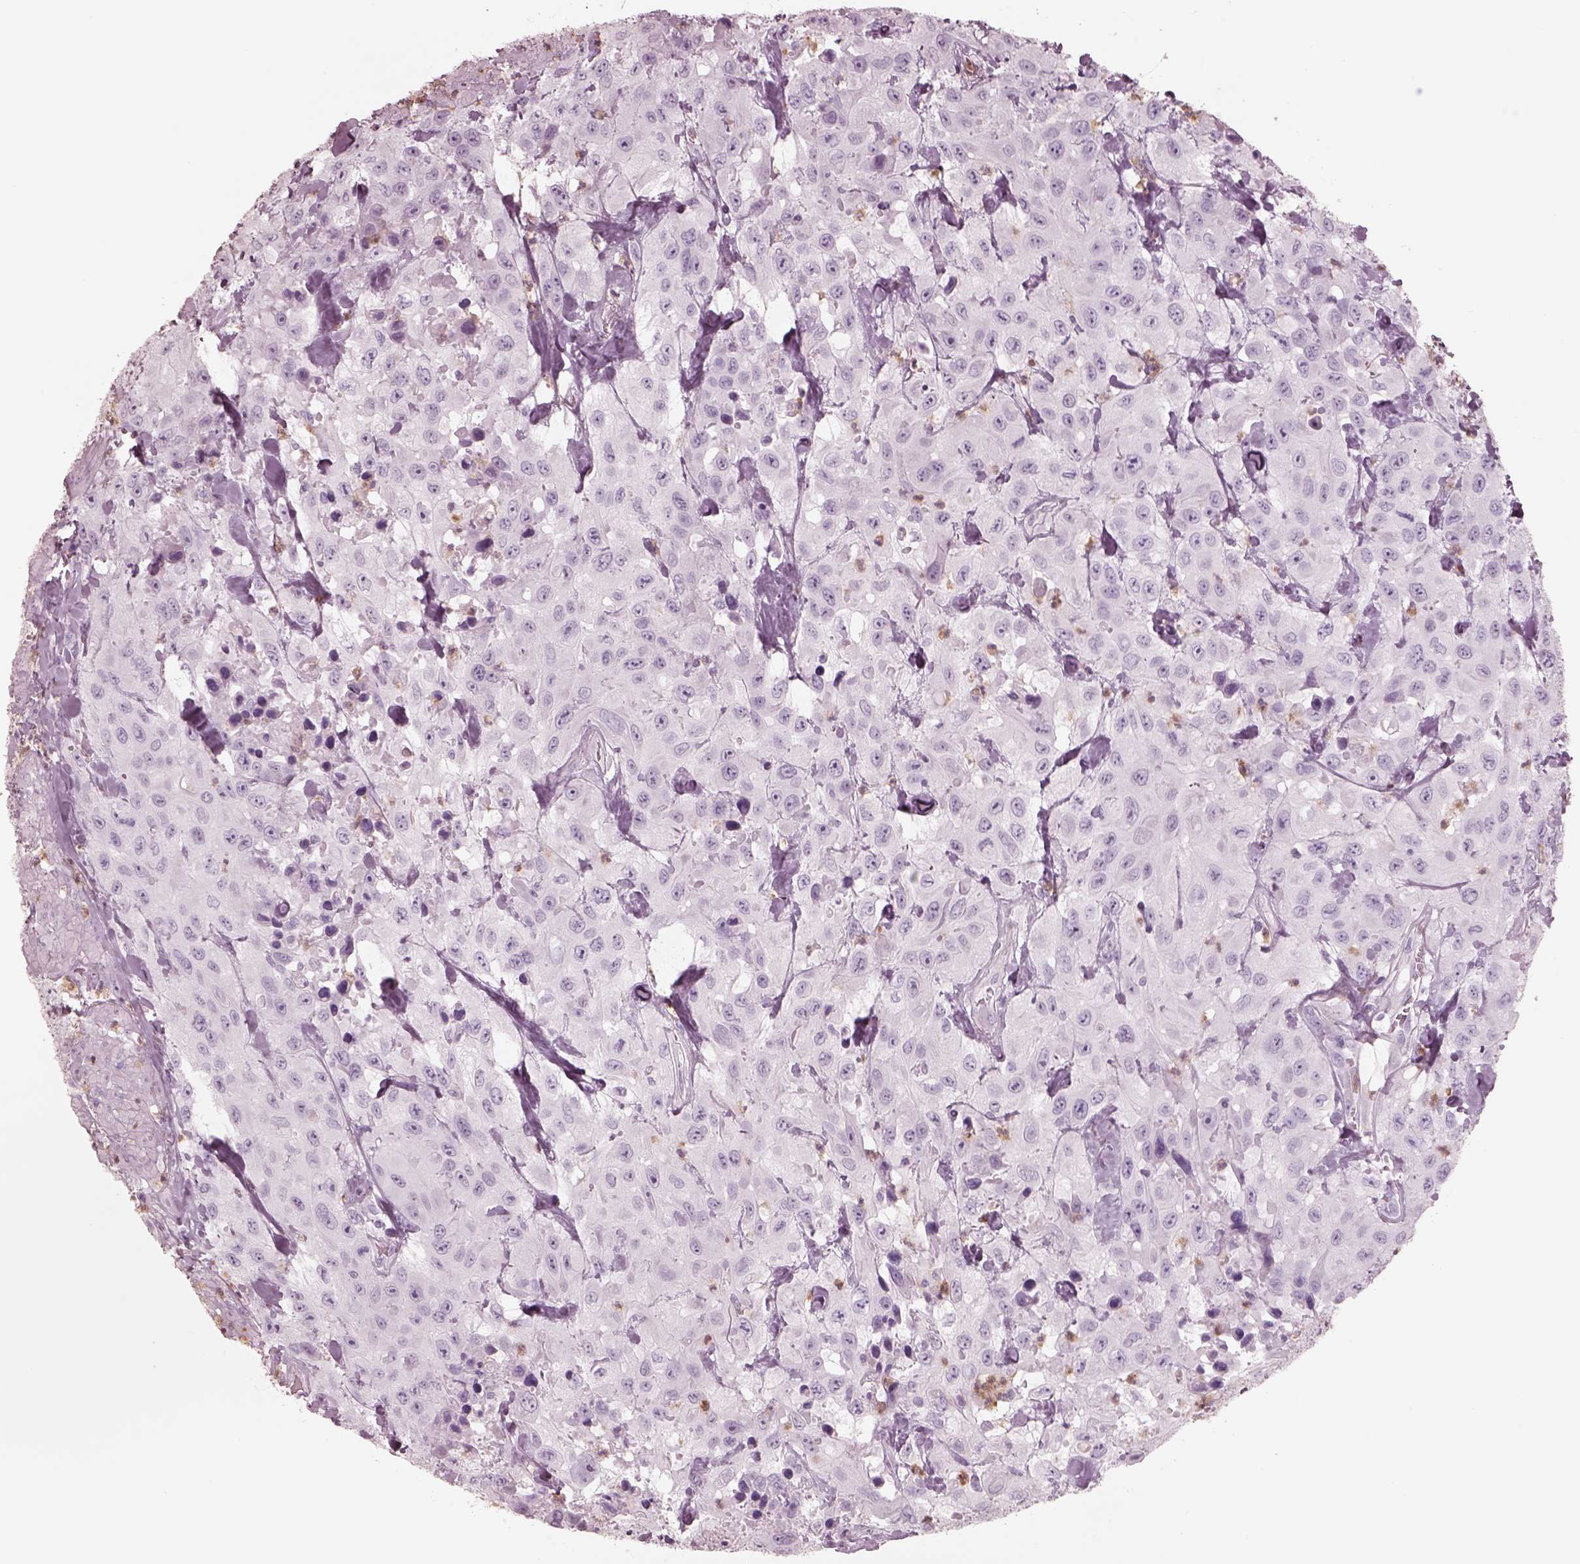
{"staining": {"intensity": "negative", "quantity": "none", "location": "none"}, "tissue": "urothelial cancer", "cell_type": "Tumor cells", "image_type": "cancer", "snomed": [{"axis": "morphology", "description": "Urothelial carcinoma, High grade"}, {"axis": "topography", "description": "Urinary bladder"}], "caption": "Photomicrograph shows no significant protein positivity in tumor cells of high-grade urothelial carcinoma.", "gene": "ELANE", "patient": {"sex": "male", "age": 79}}